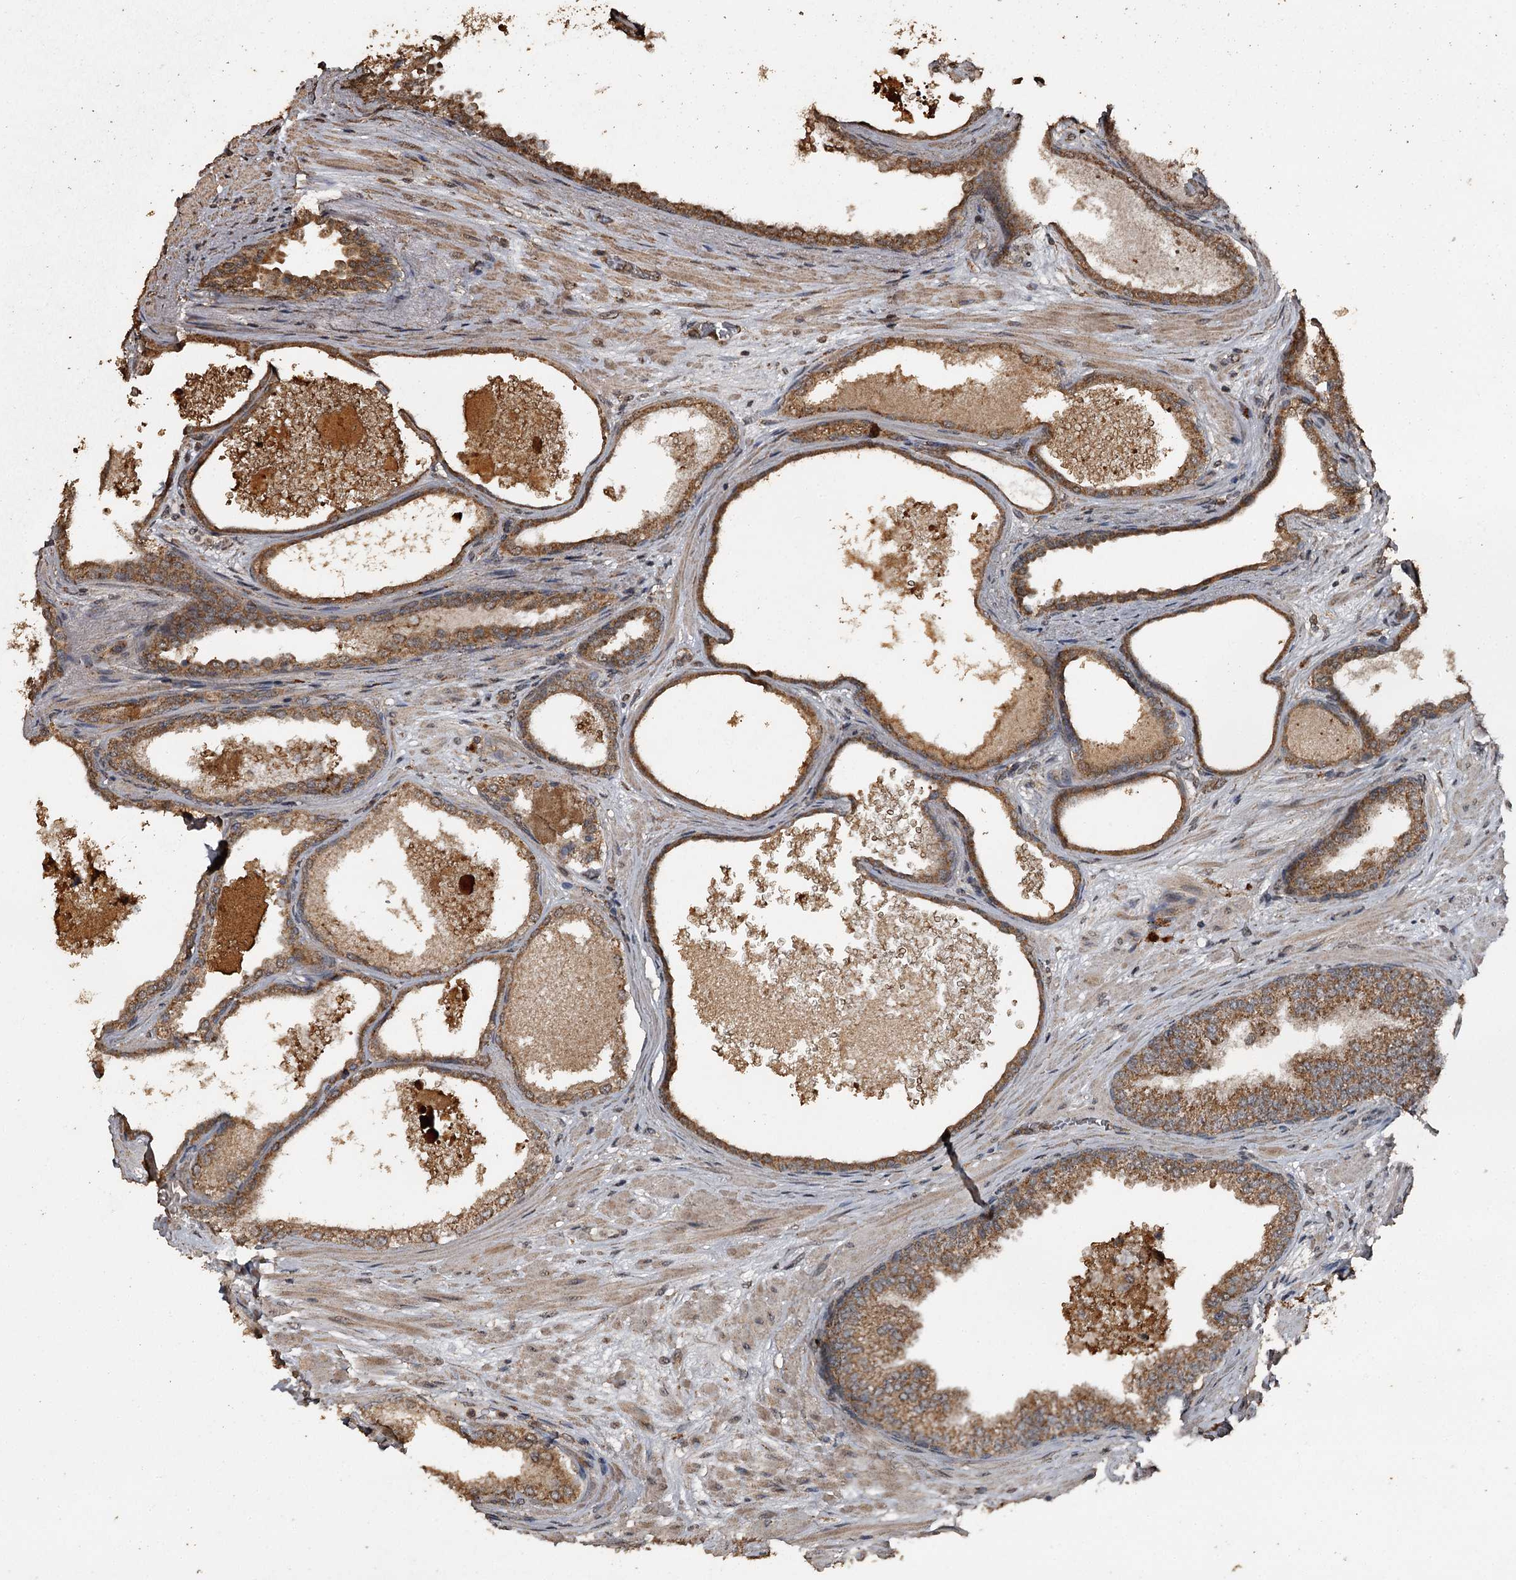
{"staining": {"intensity": "moderate", "quantity": ">75%", "location": "cytoplasmic/membranous"}, "tissue": "prostate cancer", "cell_type": "Tumor cells", "image_type": "cancer", "snomed": [{"axis": "morphology", "description": "Adenocarcinoma, High grade"}, {"axis": "topography", "description": "Prostate"}], "caption": "Moderate cytoplasmic/membranous staining is present in about >75% of tumor cells in prostate cancer. (DAB (3,3'-diaminobenzidine) IHC with brightfield microscopy, high magnification).", "gene": "WIPI1", "patient": {"sex": "male", "age": 59}}